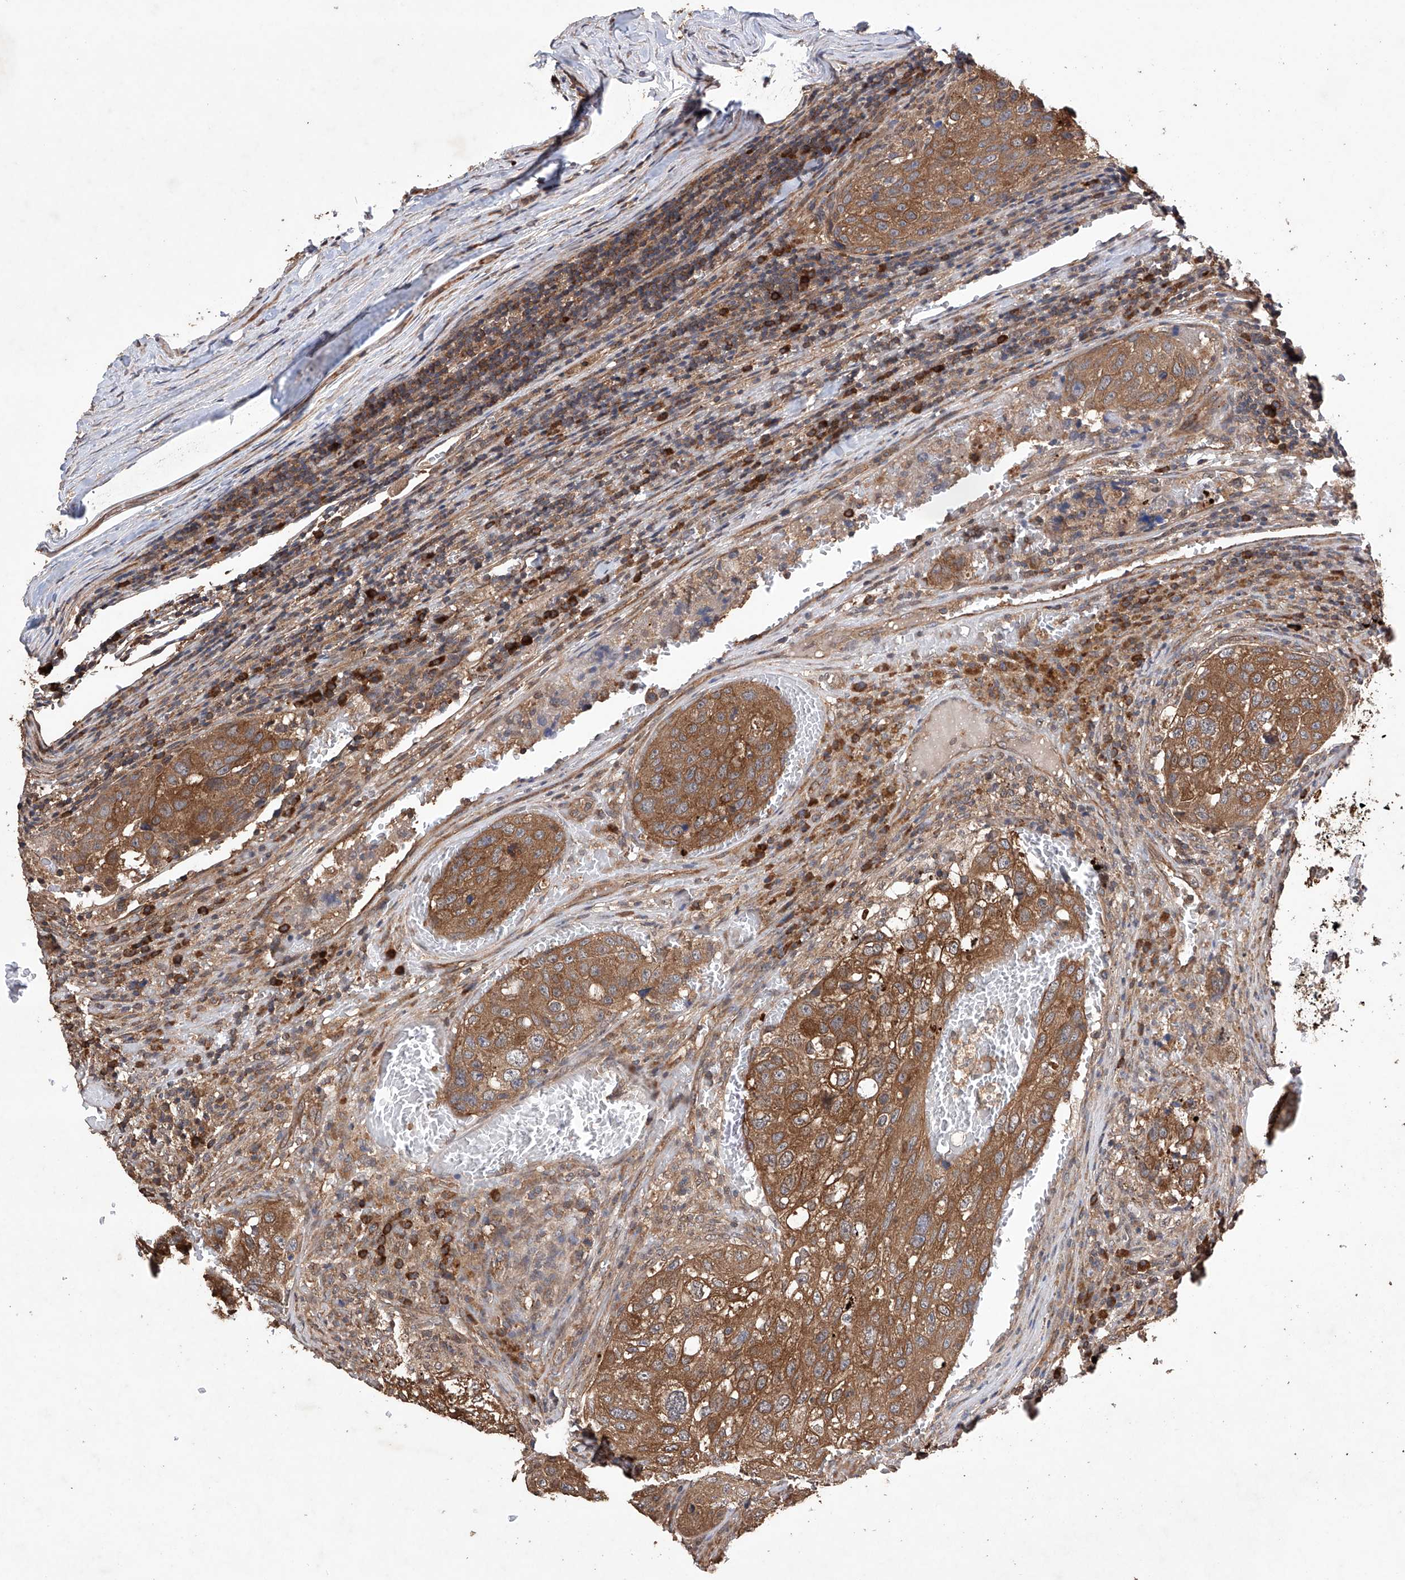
{"staining": {"intensity": "moderate", "quantity": ">75%", "location": "cytoplasmic/membranous"}, "tissue": "urothelial cancer", "cell_type": "Tumor cells", "image_type": "cancer", "snomed": [{"axis": "morphology", "description": "Urothelial carcinoma, High grade"}, {"axis": "topography", "description": "Lymph node"}, {"axis": "topography", "description": "Urinary bladder"}], "caption": "This photomicrograph shows immunohistochemistry staining of human urothelial cancer, with medium moderate cytoplasmic/membranous staining in approximately >75% of tumor cells.", "gene": "LURAP1", "patient": {"sex": "male", "age": 51}}